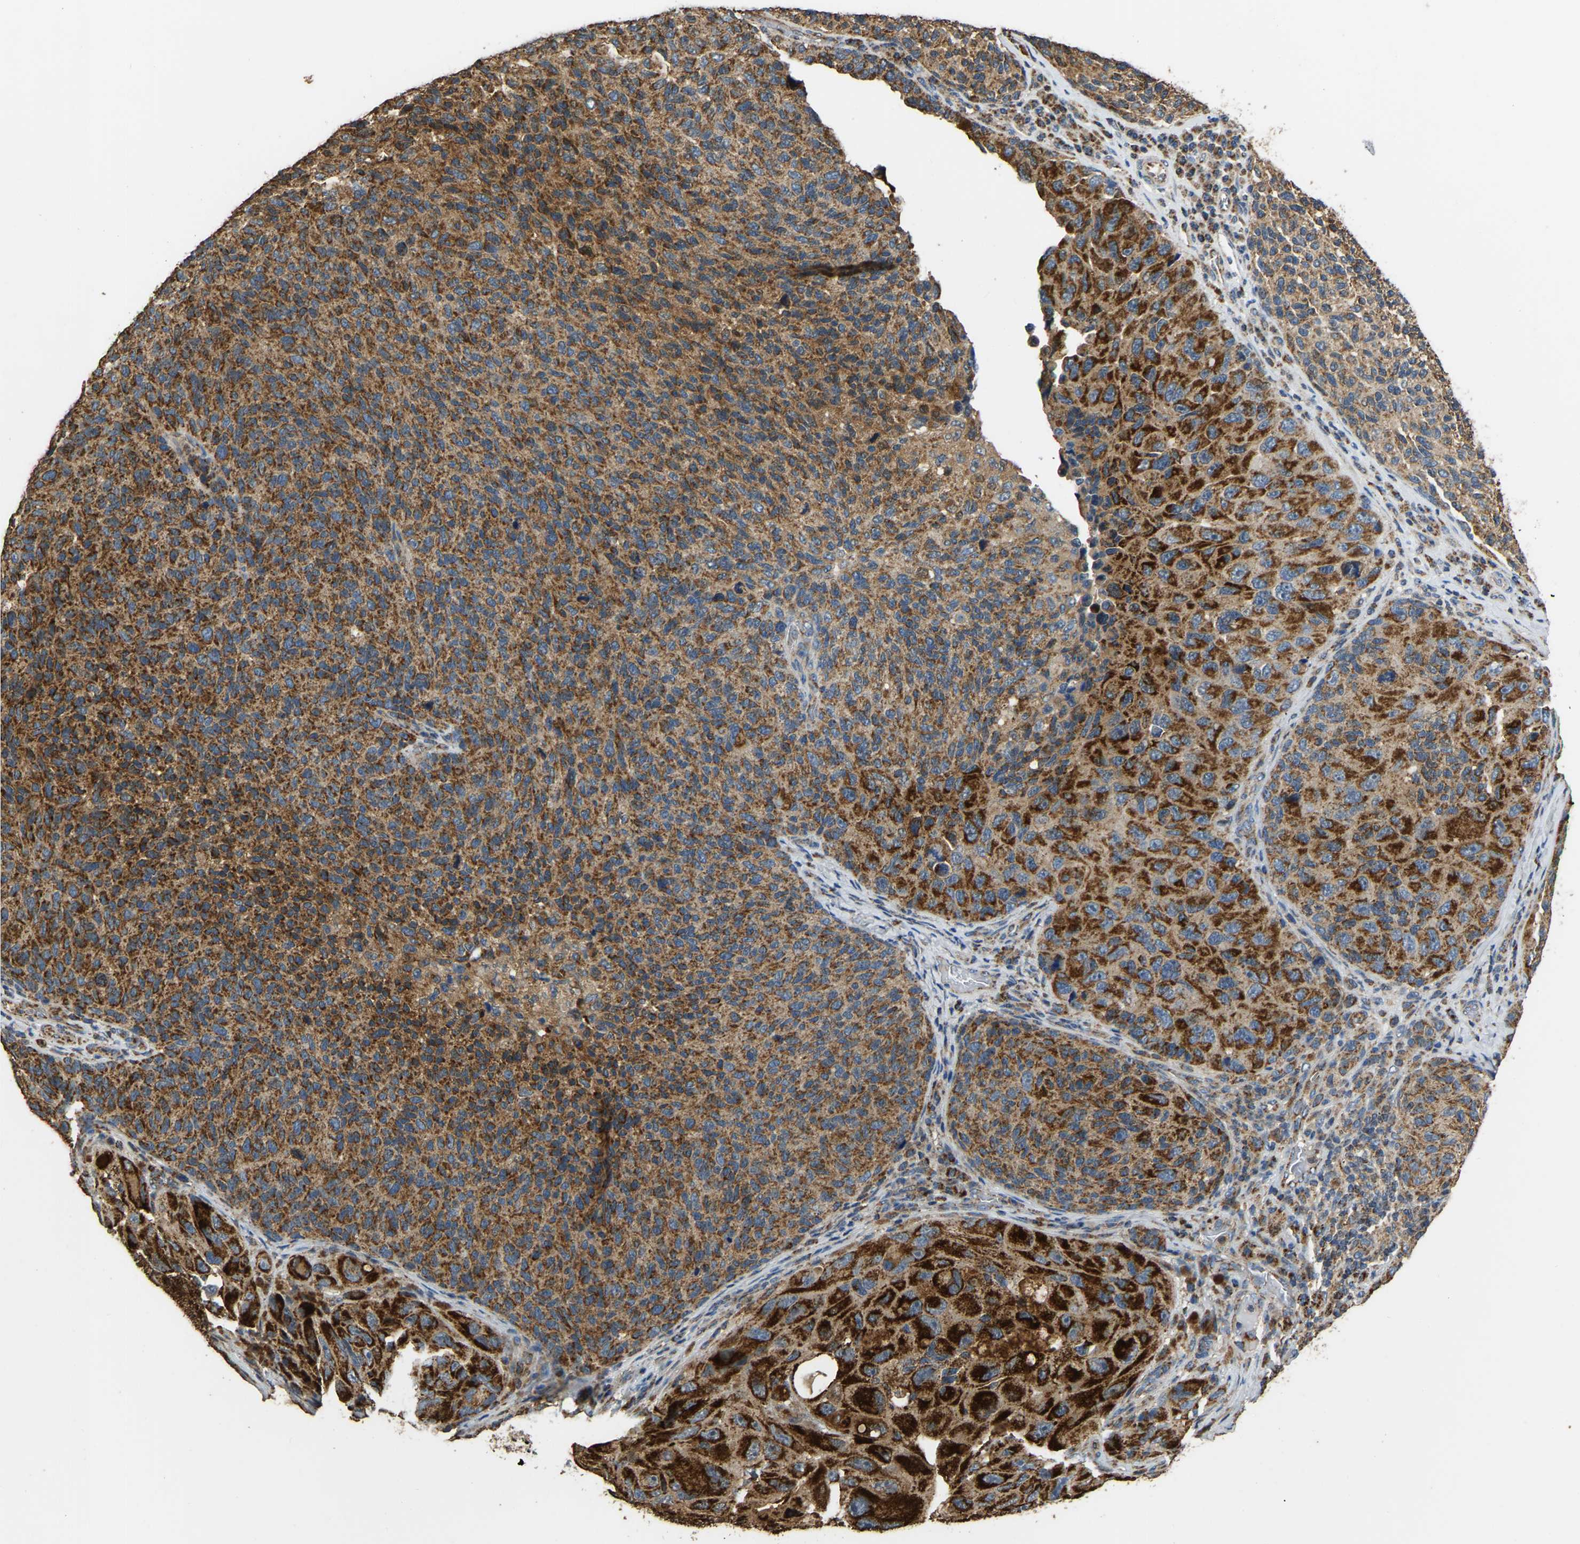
{"staining": {"intensity": "moderate", "quantity": ">75%", "location": "cytoplasmic/membranous"}, "tissue": "melanoma", "cell_type": "Tumor cells", "image_type": "cancer", "snomed": [{"axis": "morphology", "description": "Malignant melanoma, NOS"}, {"axis": "topography", "description": "Skin"}], "caption": "Protein staining displays moderate cytoplasmic/membranous positivity in about >75% of tumor cells in malignant melanoma.", "gene": "TUFM", "patient": {"sex": "female", "age": 73}}